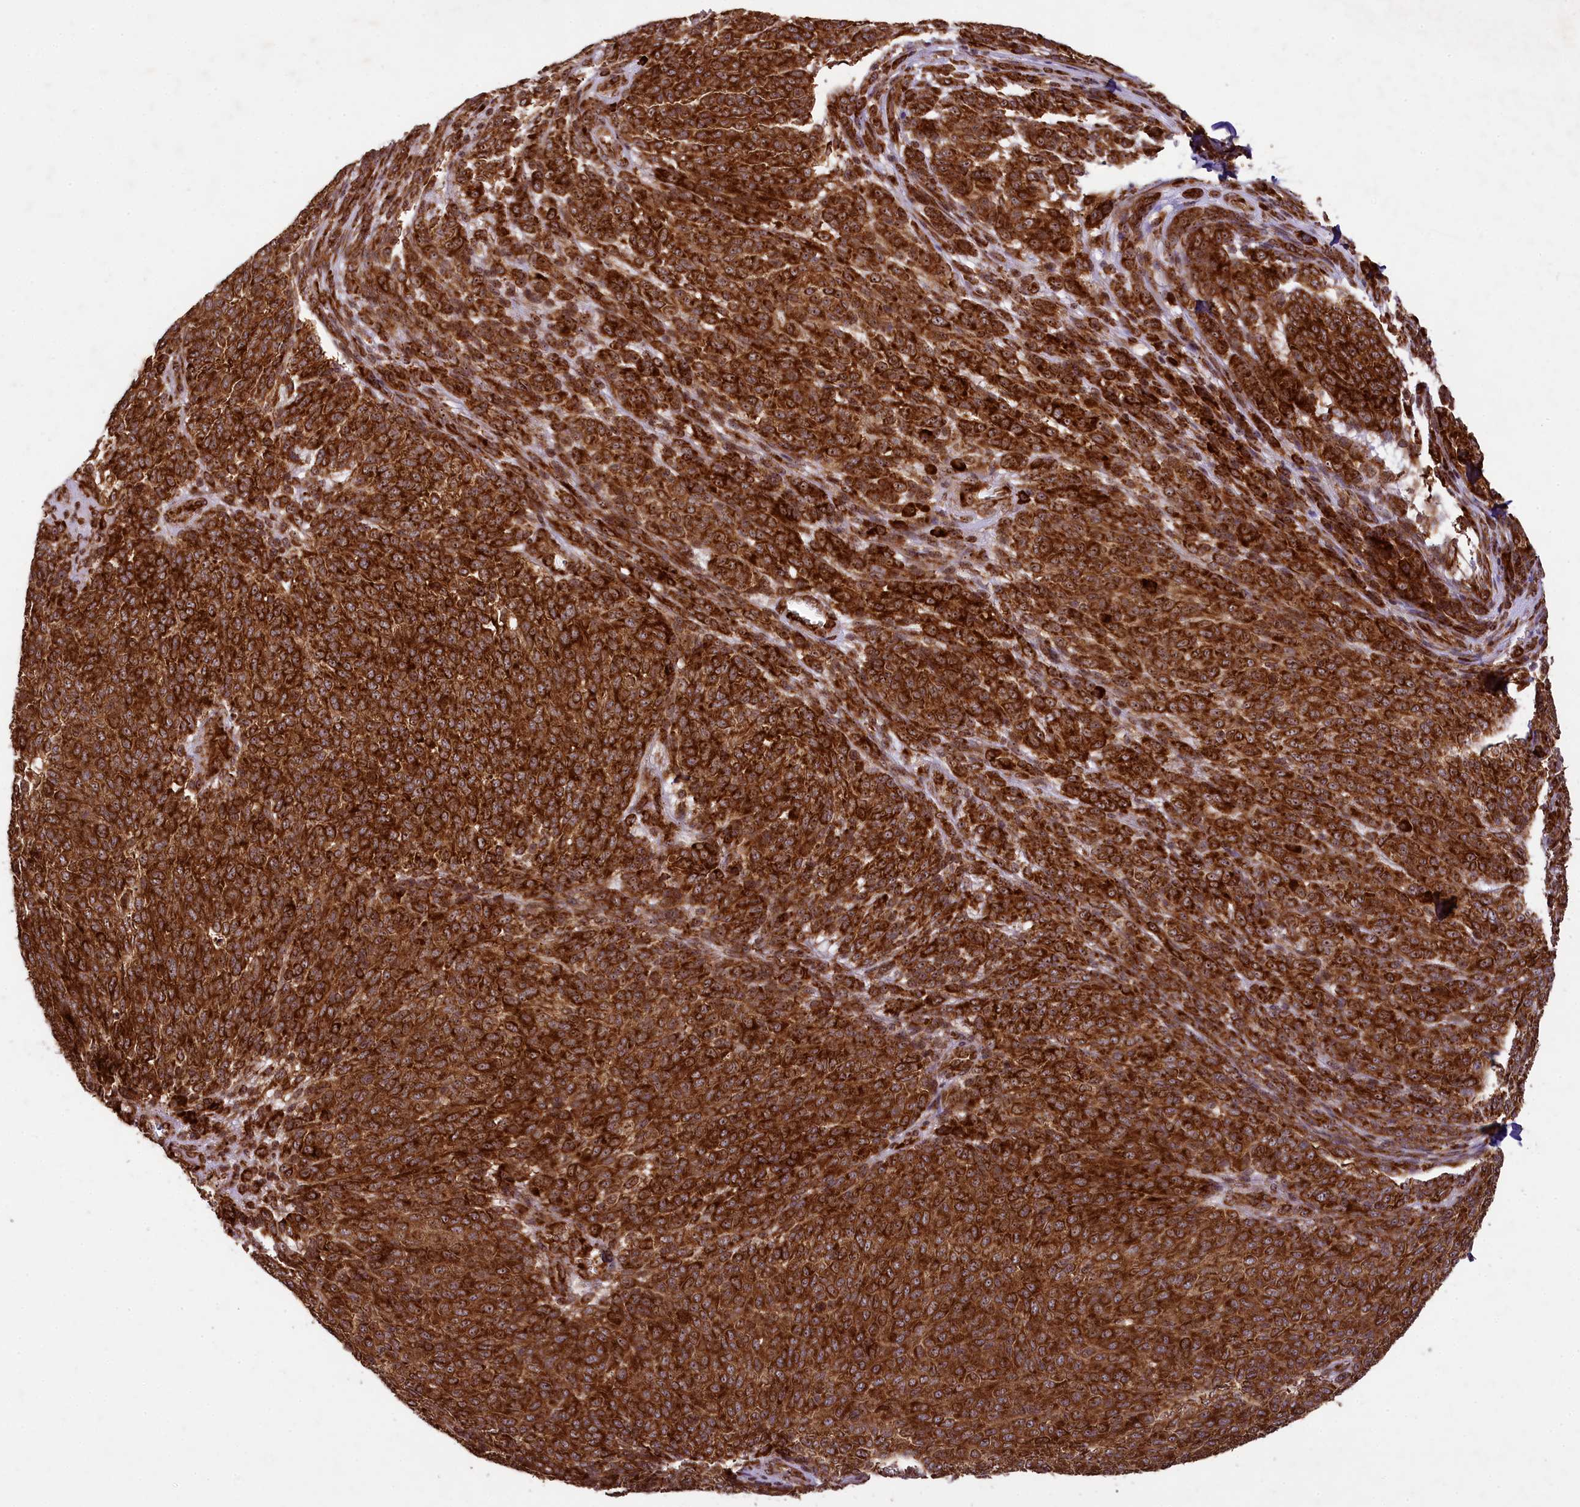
{"staining": {"intensity": "strong", "quantity": ">75%", "location": "cytoplasmic/membranous"}, "tissue": "melanoma", "cell_type": "Tumor cells", "image_type": "cancer", "snomed": [{"axis": "morphology", "description": "Malignant melanoma, NOS"}, {"axis": "topography", "description": "Skin"}], "caption": "The micrograph reveals staining of malignant melanoma, revealing strong cytoplasmic/membranous protein expression (brown color) within tumor cells.", "gene": "LARP4", "patient": {"sex": "male", "age": 49}}